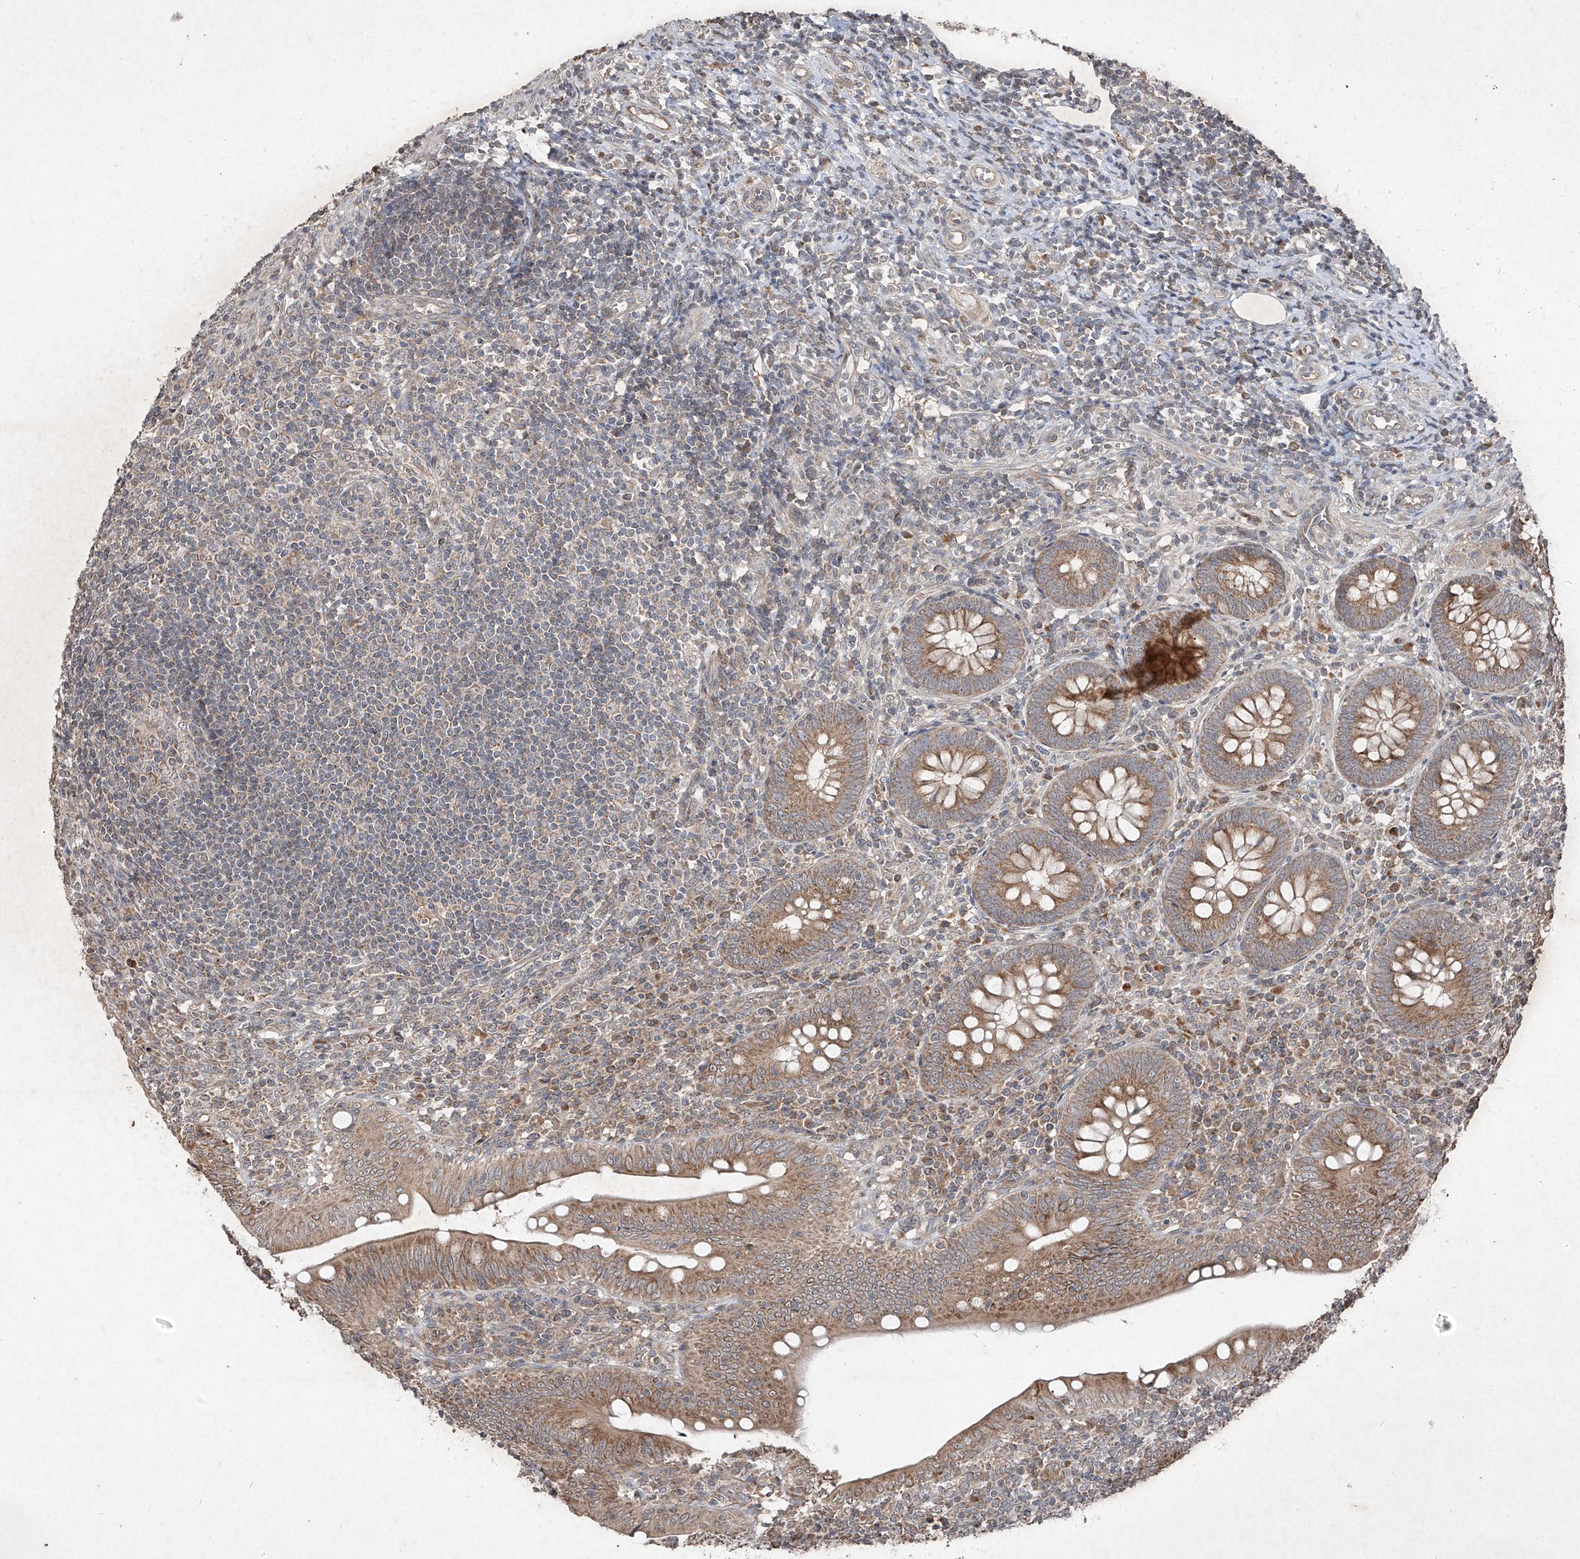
{"staining": {"intensity": "strong", "quantity": ">75%", "location": "cytoplasmic/membranous"}, "tissue": "appendix", "cell_type": "Glandular cells", "image_type": "normal", "snomed": [{"axis": "morphology", "description": "Normal tissue, NOS"}, {"axis": "topography", "description": "Appendix"}], "caption": "Protein staining displays strong cytoplasmic/membranous staining in about >75% of glandular cells in unremarkable appendix.", "gene": "ABCD3", "patient": {"sex": "male", "age": 14}}